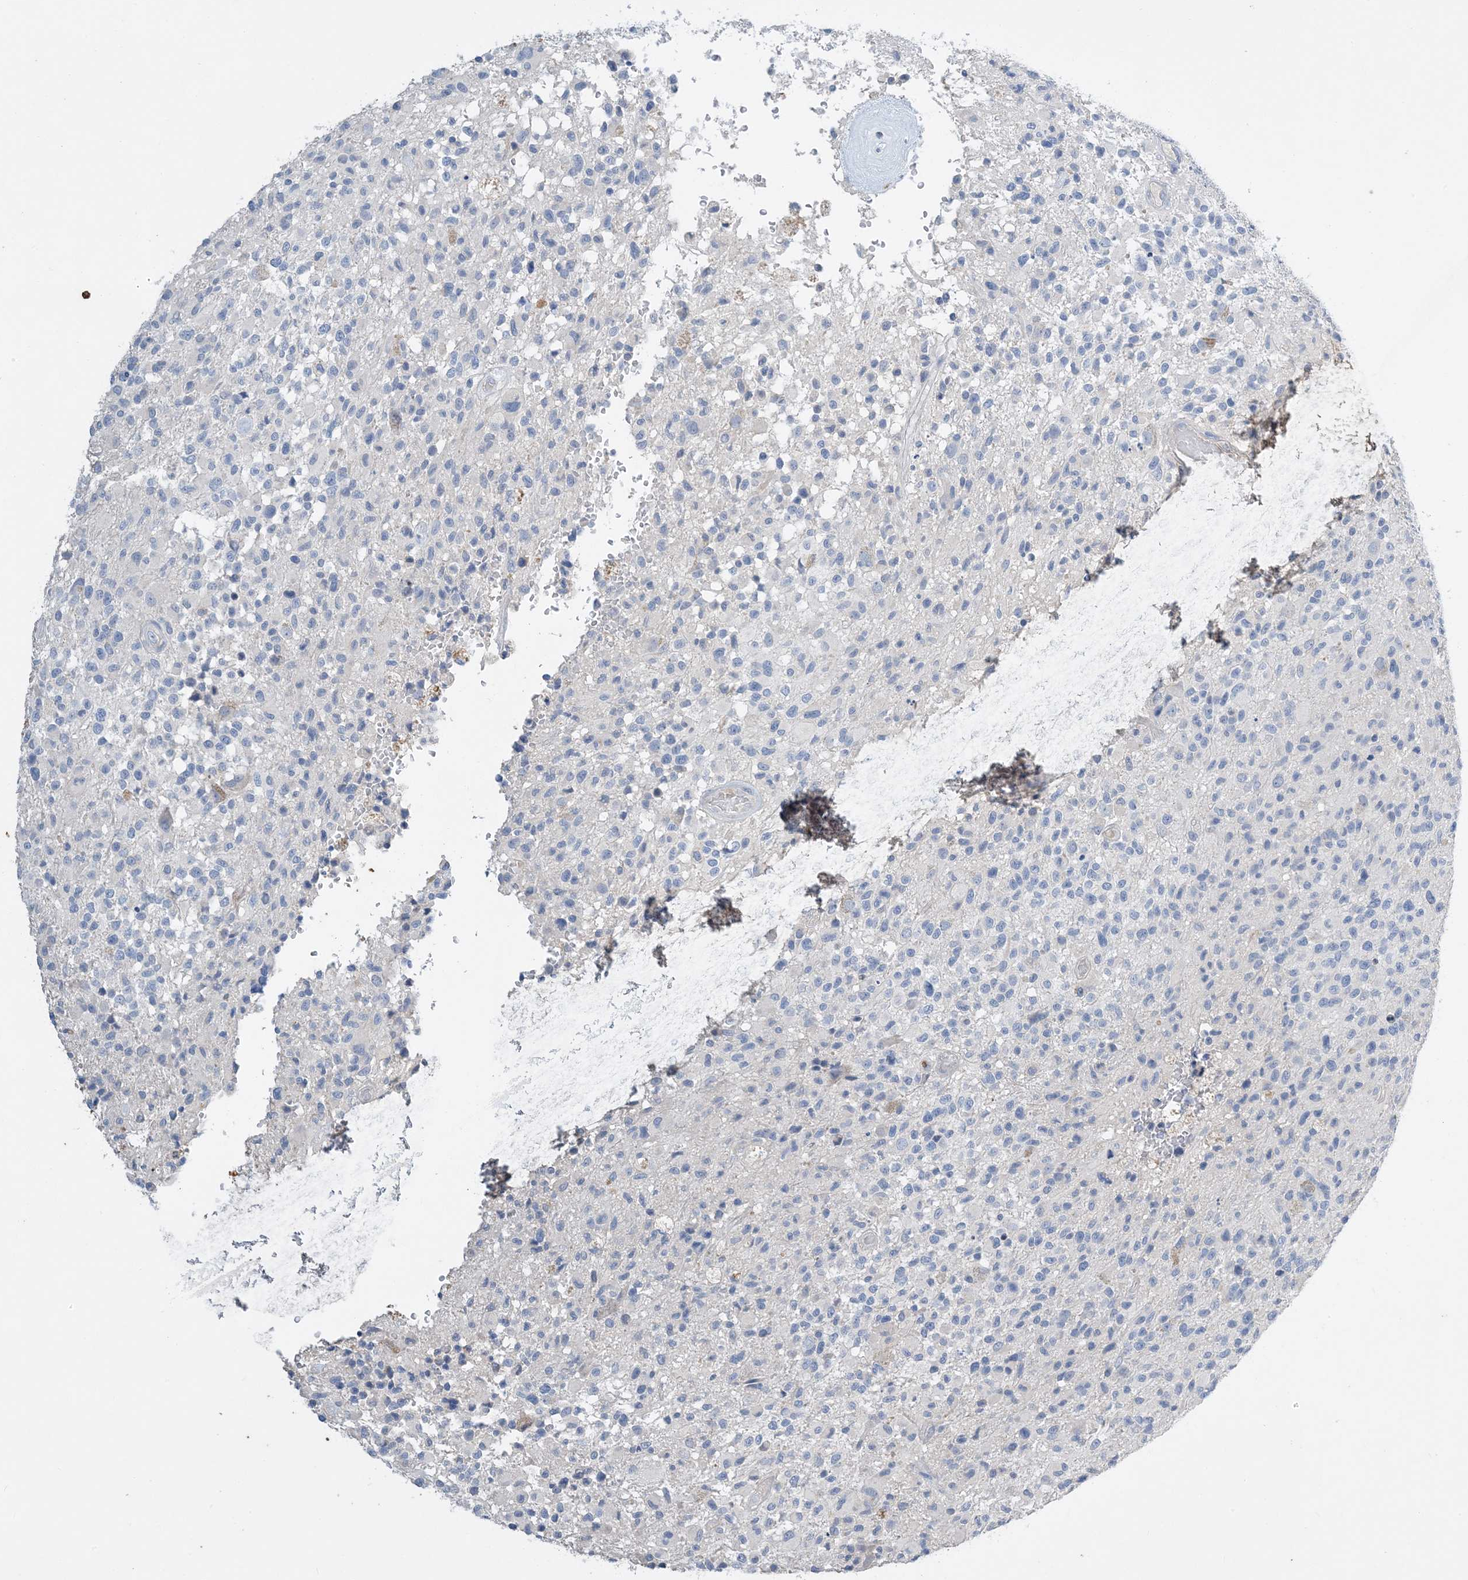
{"staining": {"intensity": "negative", "quantity": "none", "location": "none"}, "tissue": "glioma", "cell_type": "Tumor cells", "image_type": "cancer", "snomed": [{"axis": "morphology", "description": "Glioma, malignant, High grade"}, {"axis": "morphology", "description": "Glioblastoma, NOS"}, {"axis": "topography", "description": "Brain"}], "caption": "Immunohistochemistry of human glioblastoma demonstrates no positivity in tumor cells.", "gene": "KPRP", "patient": {"sex": "male", "age": 60}}